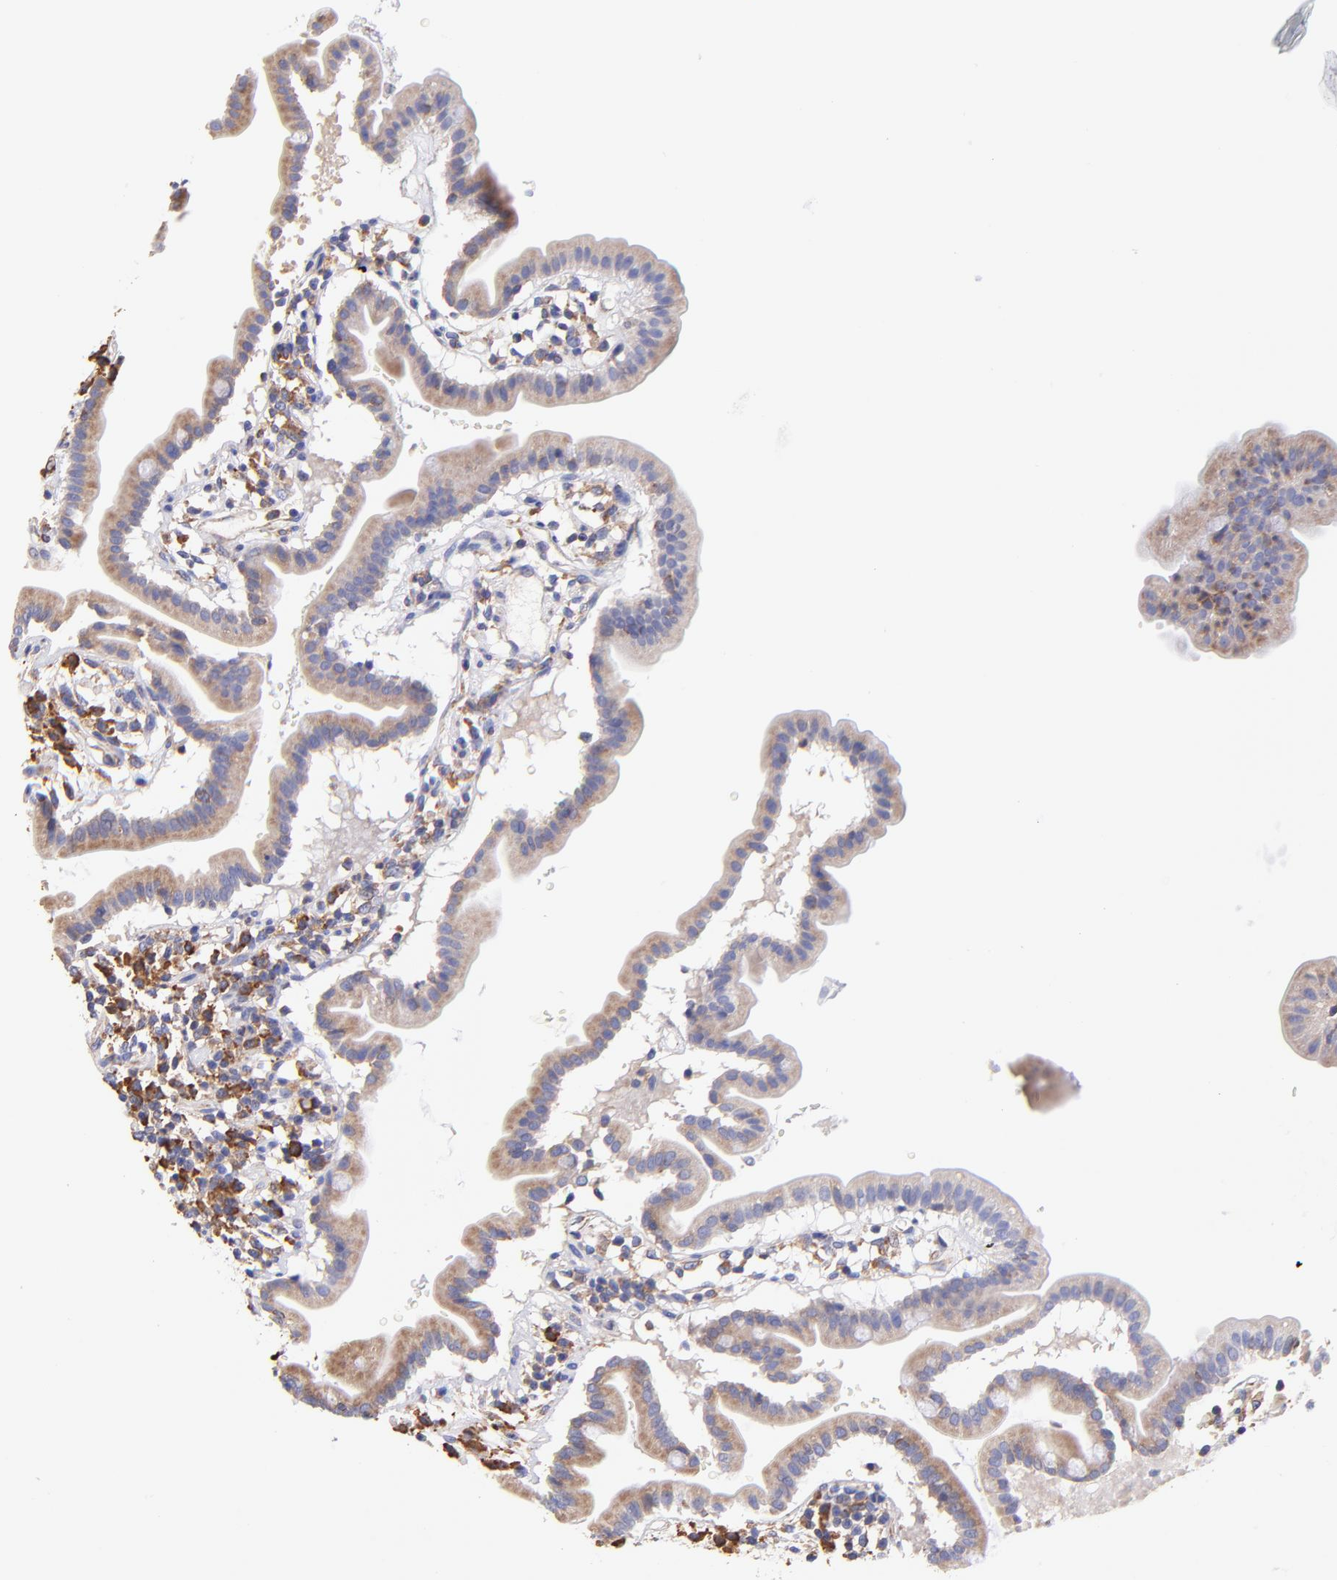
{"staining": {"intensity": "weak", "quantity": ">75%", "location": "cytoplasmic/membranous"}, "tissue": "duodenum", "cell_type": "Glandular cells", "image_type": "normal", "snomed": [{"axis": "morphology", "description": "Normal tissue, NOS"}, {"axis": "topography", "description": "Duodenum"}], "caption": "Immunohistochemical staining of normal duodenum displays weak cytoplasmic/membranous protein positivity in about >75% of glandular cells.", "gene": "PREX1", "patient": {"sex": "male", "age": 50}}